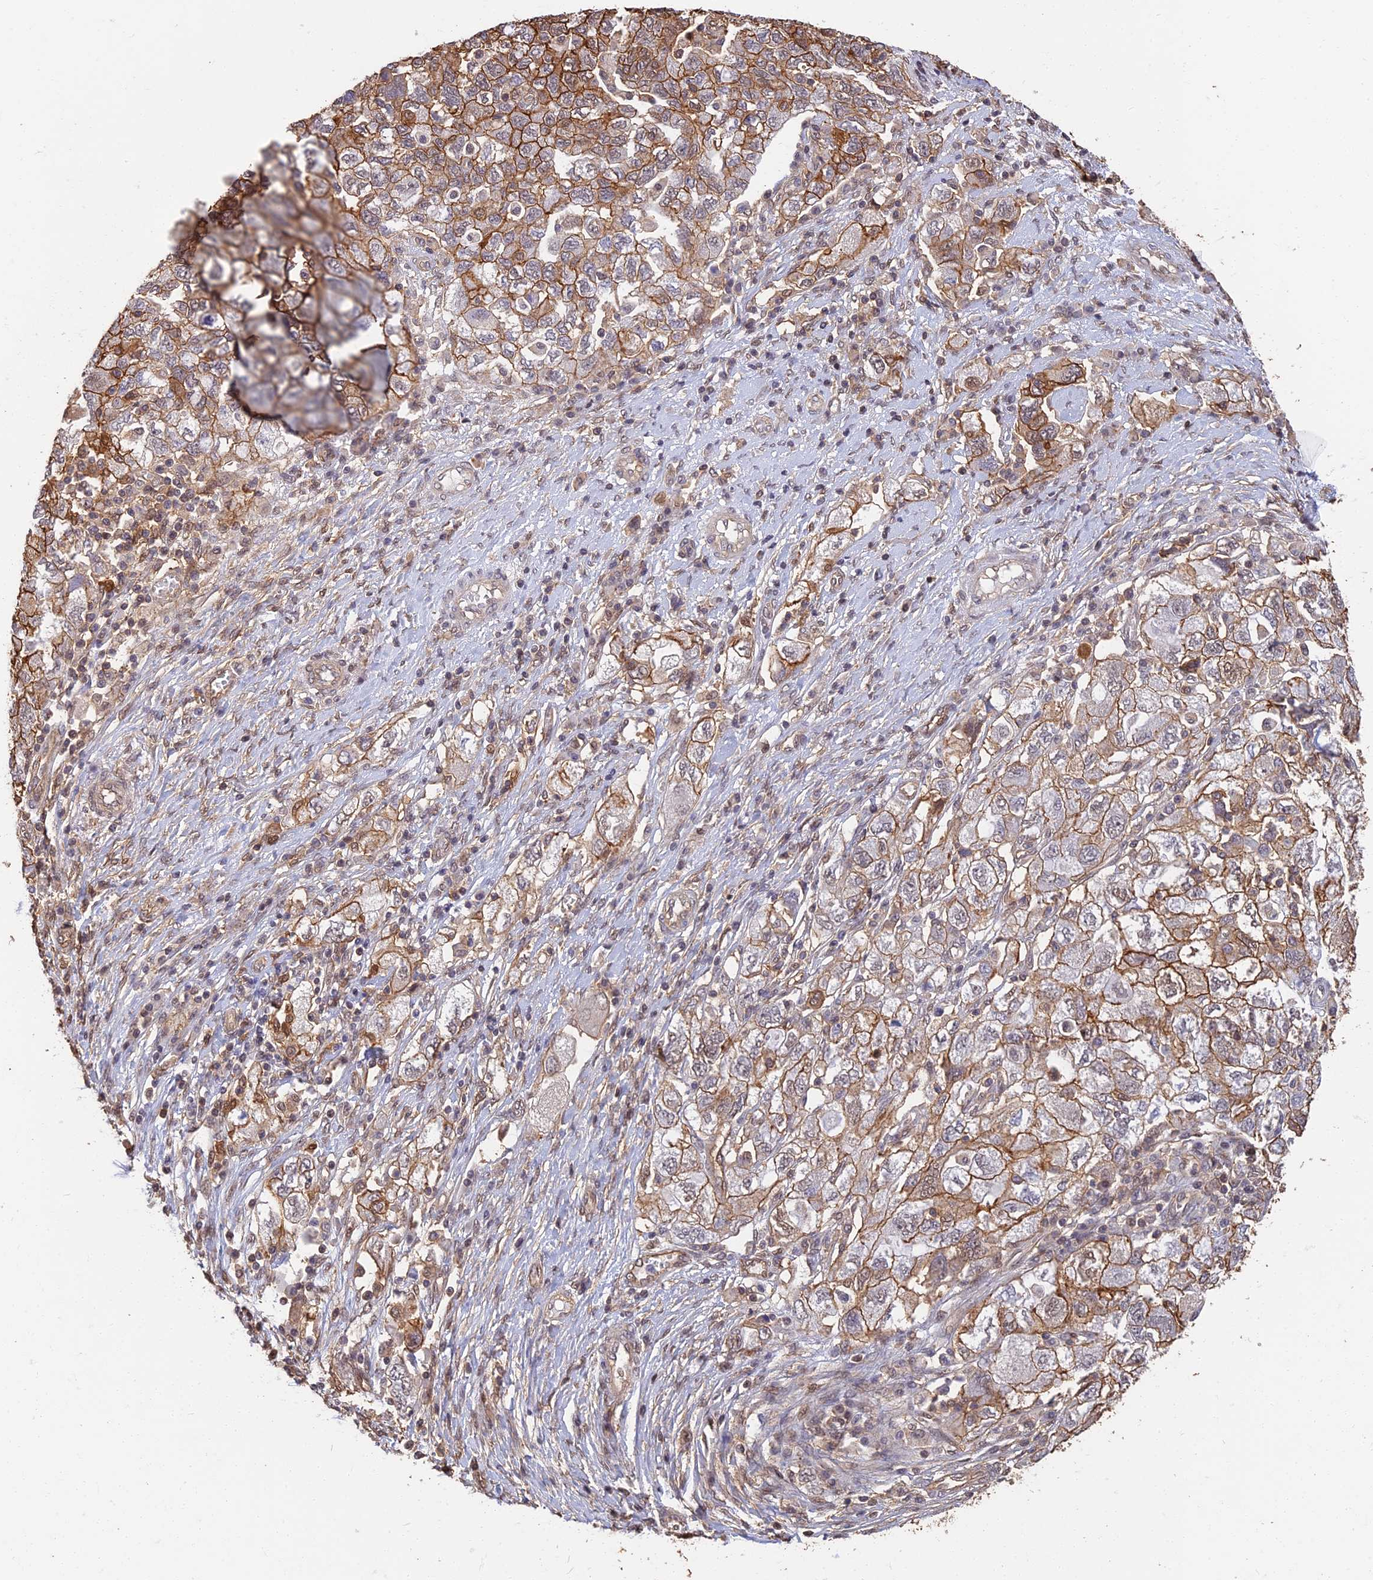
{"staining": {"intensity": "strong", "quantity": ">75%", "location": "cytoplasmic/membranous"}, "tissue": "ovarian cancer", "cell_type": "Tumor cells", "image_type": "cancer", "snomed": [{"axis": "morphology", "description": "Carcinoma, NOS"}, {"axis": "morphology", "description": "Cystadenocarcinoma, serous, NOS"}, {"axis": "topography", "description": "Ovary"}], "caption": "A high amount of strong cytoplasmic/membranous positivity is seen in about >75% of tumor cells in ovarian cancer tissue.", "gene": "LRRN3", "patient": {"sex": "female", "age": 69}}